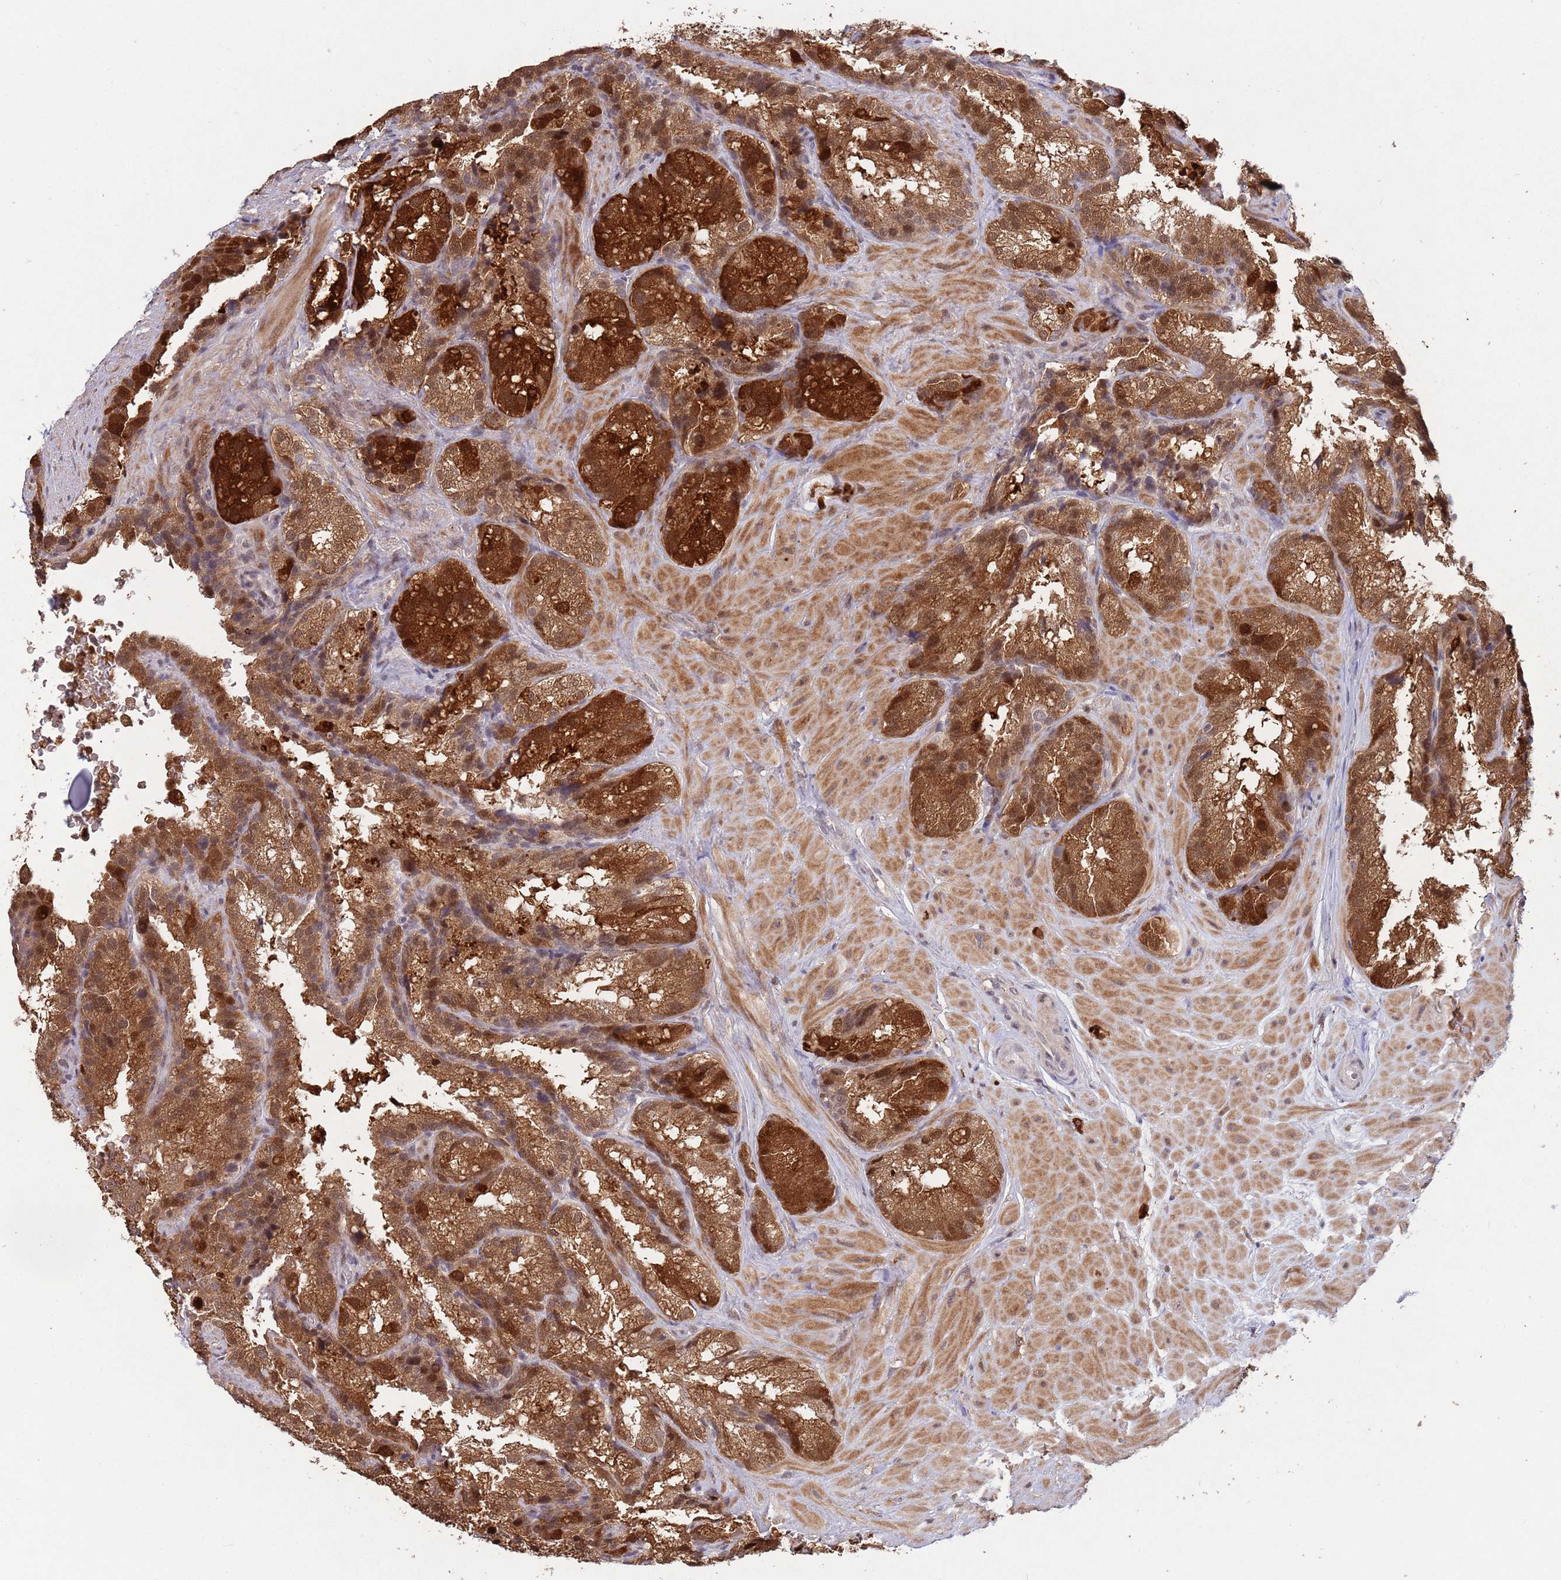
{"staining": {"intensity": "strong", "quantity": ">75%", "location": "cytoplasmic/membranous,nuclear"}, "tissue": "seminal vesicle", "cell_type": "Glandular cells", "image_type": "normal", "snomed": [{"axis": "morphology", "description": "Normal tissue, NOS"}, {"axis": "topography", "description": "Seminal veicle"}], "caption": "High-power microscopy captured an immunohistochemistry (IHC) micrograph of unremarkable seminal vesicle, revealing strong cytoplasmic/membranous,nuclear expression in approximately >75% of glandular cells.", "gene": "ZNF639", "patient": {"sex": "male", "age": 58}}